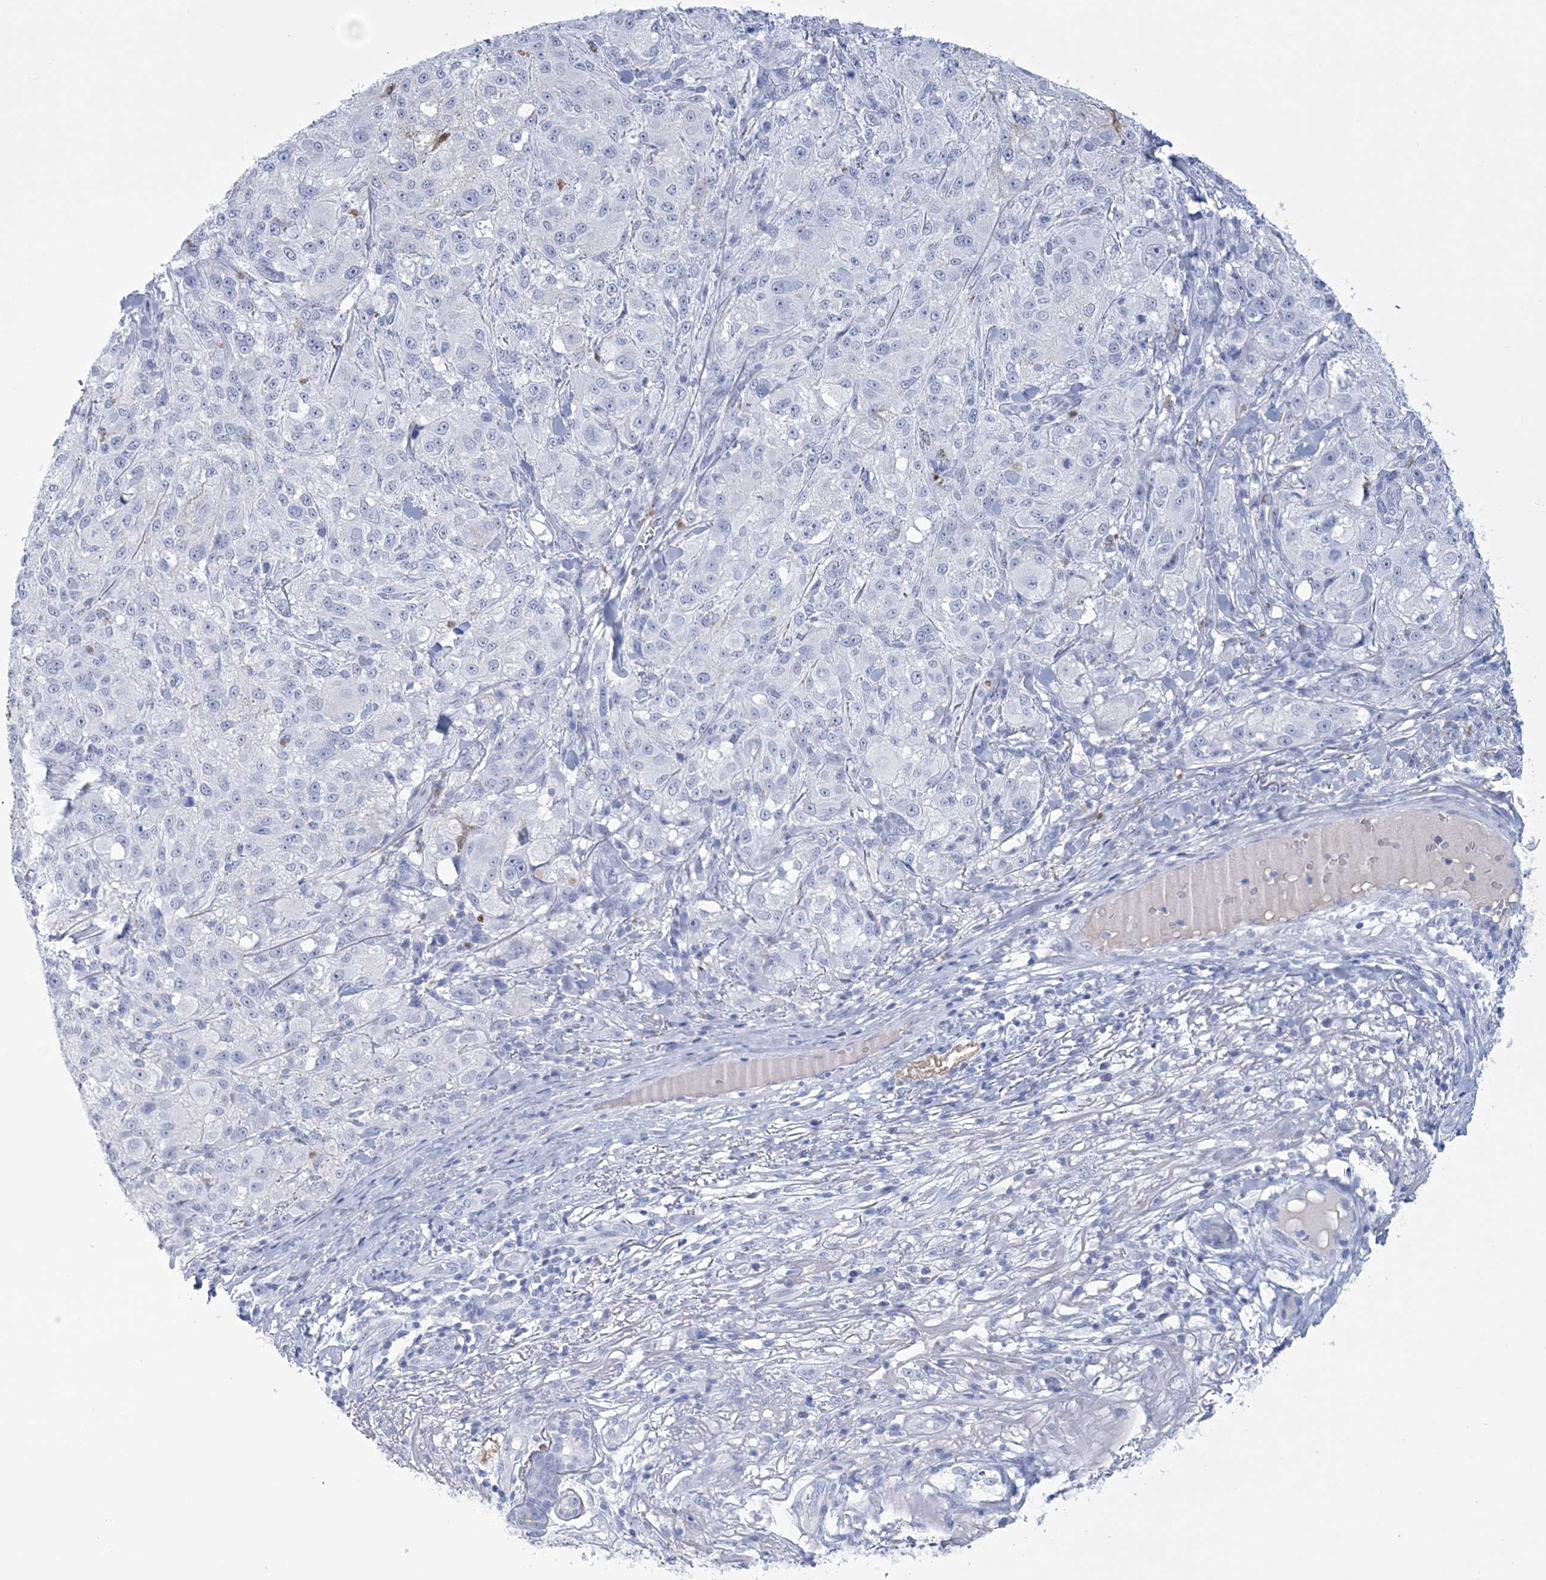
{"staining": {"intensity": "negative", "quantity": "none", "location": "none"}, "tissue": "melanoma", "cell_type": "Tumor cells", "image_type": "cancer", "snomed": [{"axis": "morphology", "description": "Necrosis, NOS"}, {"axis": "morphology", "description": "Malignant melanoma, NOS"}, {"axis": "topography", "description": "Skin"}], "caption": "High magnification brightfield microscopy of malignant melanoma stained with DAB (3,3'-diaminobenzidine) (brown) and counterstained with hematoxylin (blue): tumor cells show no significant staining.", "gene": "DPCD", "patient": {"sex": "female", "age": 87}}